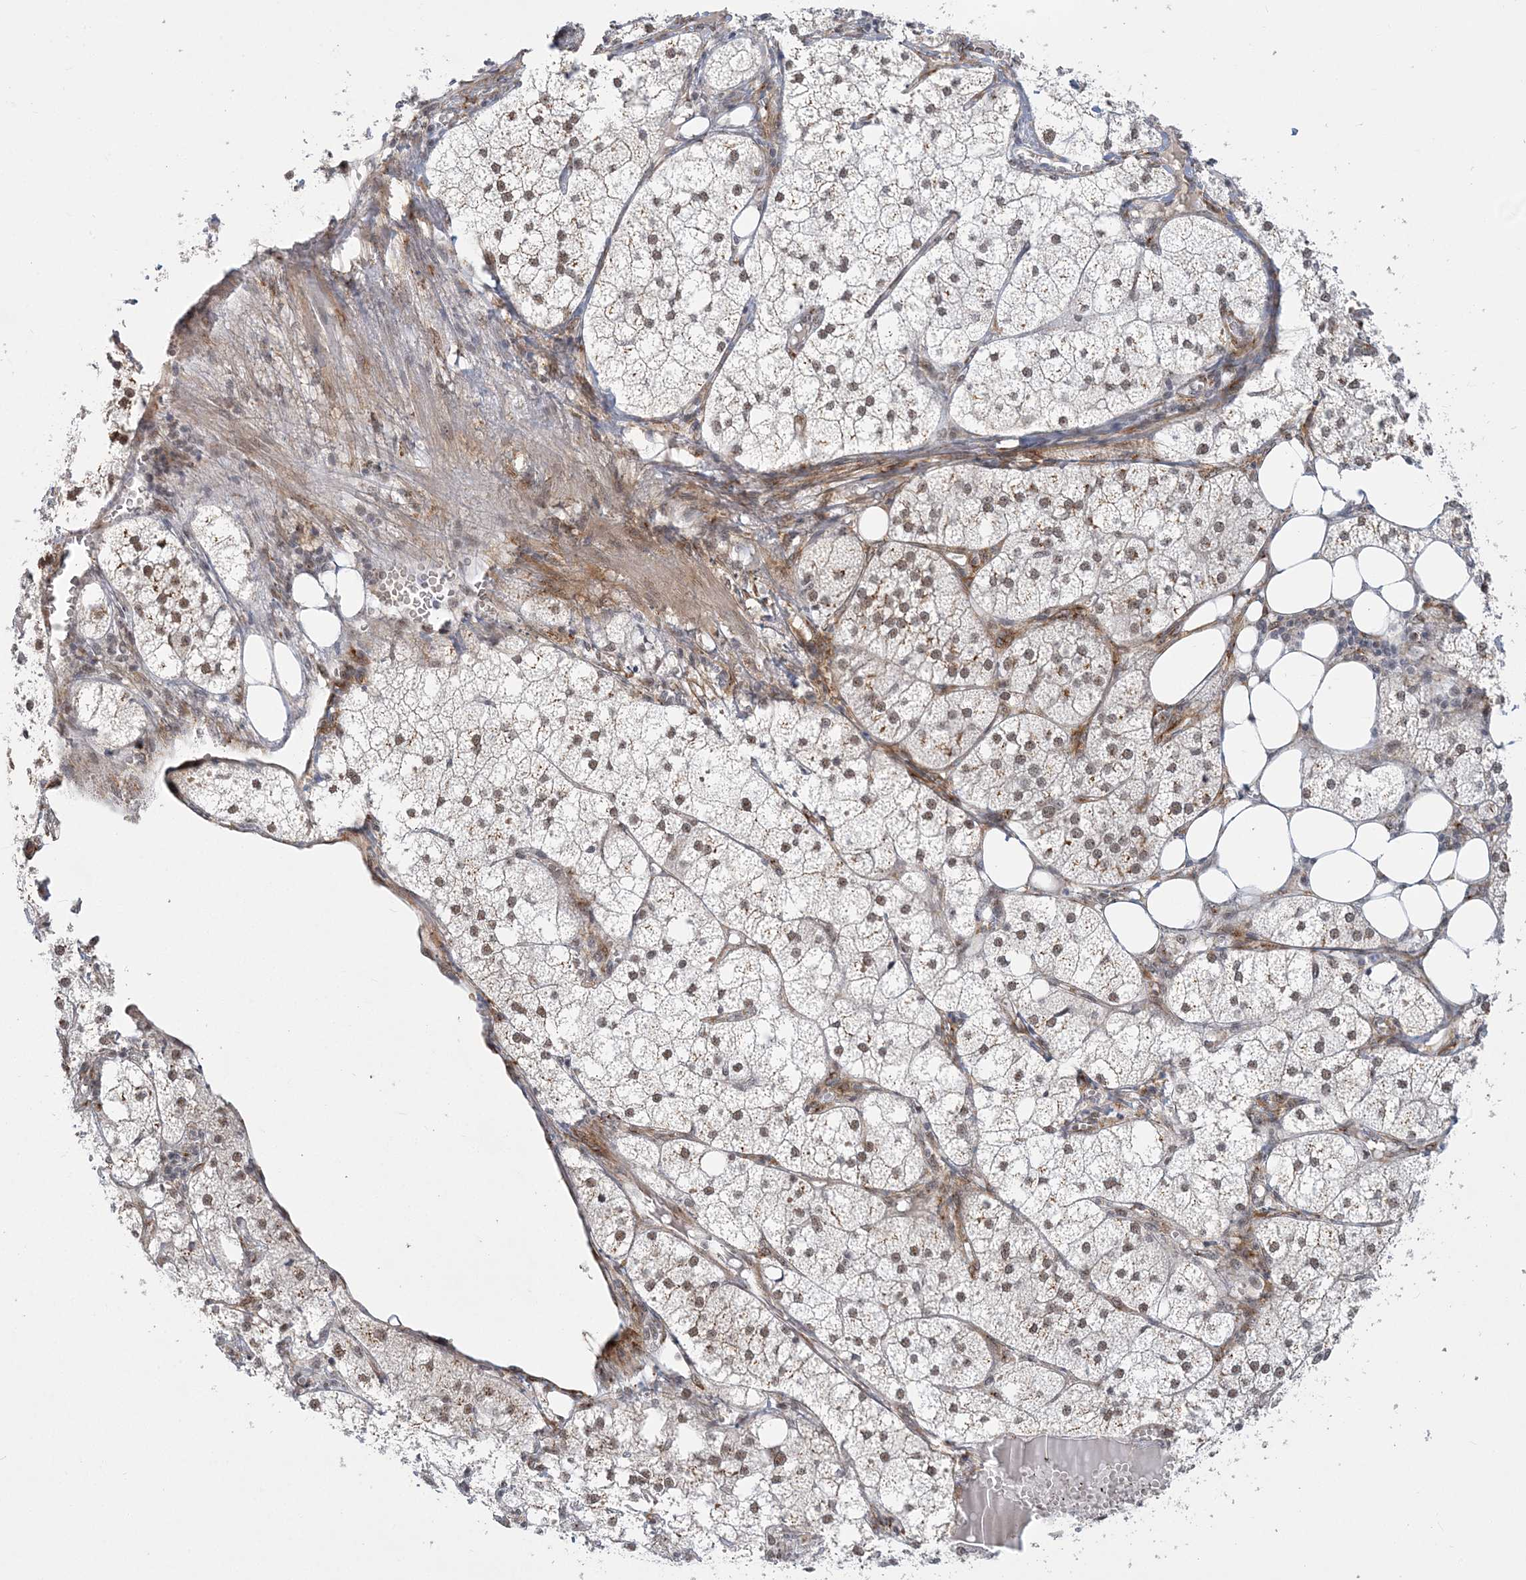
{"staining": {"intensity": "strong", "quantity": "25%-75%", "location": "cytoplasmic/membranous,nuclear"}, "tissue": "adrenal gland", "cell_type": "Glandular cells", "image_type": "normal", "snomed": [{"axis": "morphology", "description": "Normal tissue, NOS"}, {"axis": "topography", "description": "Adrenal gland"}], "caption": "Immunohistochemistry (IHC) image of normal adrenal gland: human adrenal gland stained using immunohistochemistry exhibits high levels of strong protein expression localized specifically in the cytoplasmic/membranous,nuclear of glandular cells, appearing as a cytoplasmic/membranous,nuclear brown color.", "gene": "PLRG1", "patient": {"sex": "female", "age": 61}}